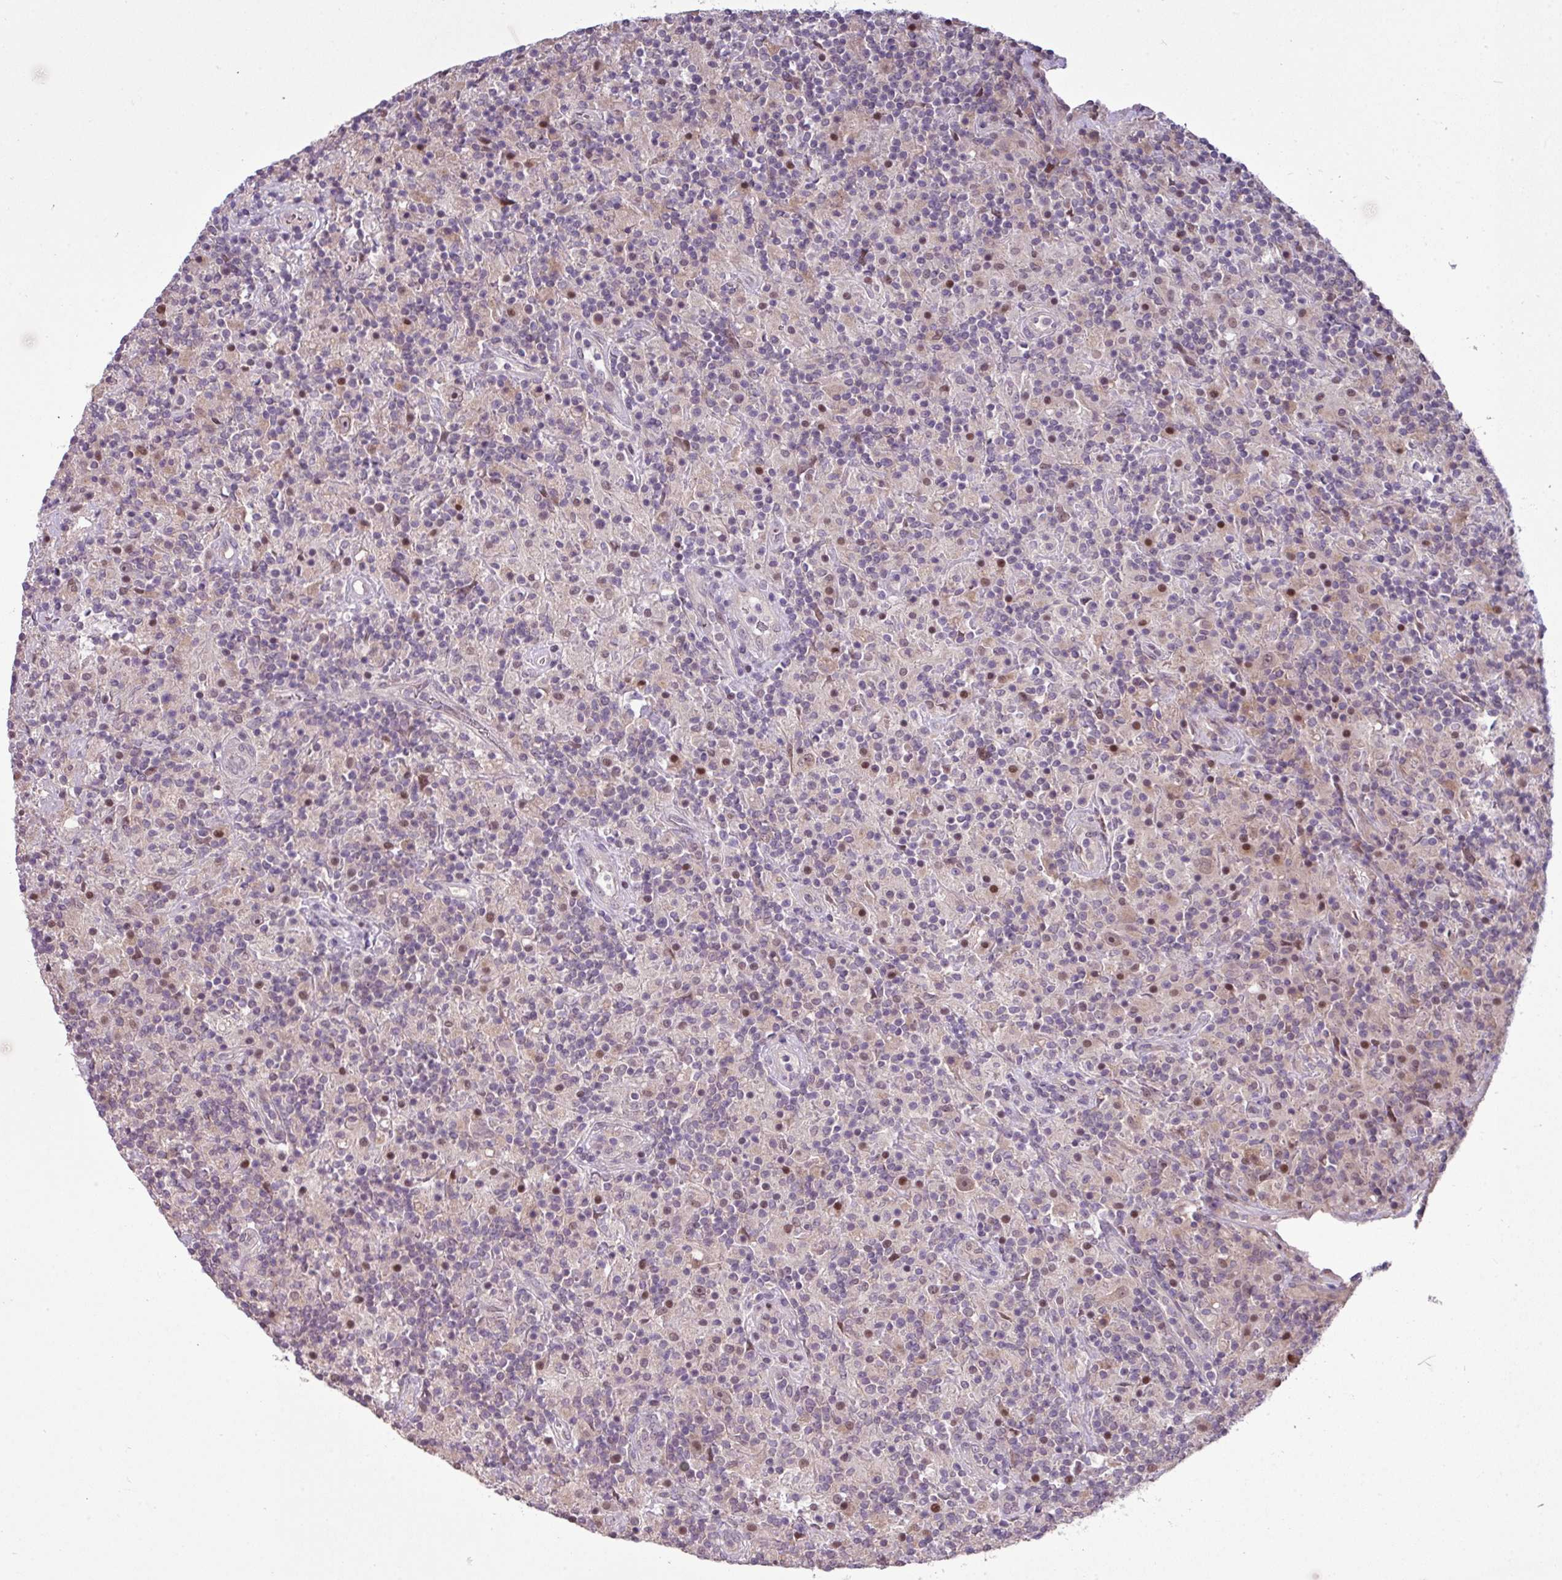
{"staining": {"intensity": "weak", "quantity": "25%-75%", "location": "nuclear"}, "tissue": "lymphoma", "cell_type": "Tumor cells", "image_type": "cancer", "snomed": [{"axis": "morphology", "description": "Hodgkin's disease, NOS"}, {"axis": "topography", "description": "Lymph node"}], "caption": "Lymphoma tissue reveals weak nuclear expression in approximately 25%-75% of tumor cells The protein is stained brown, and the nuclei are stained in blue (DAB (3,3'-diaminobenzidine) IHC with brightfield microscopy, high magnification).", "gene": "RIPPLY1", "patient": {"sex": "male", "age": 70}}